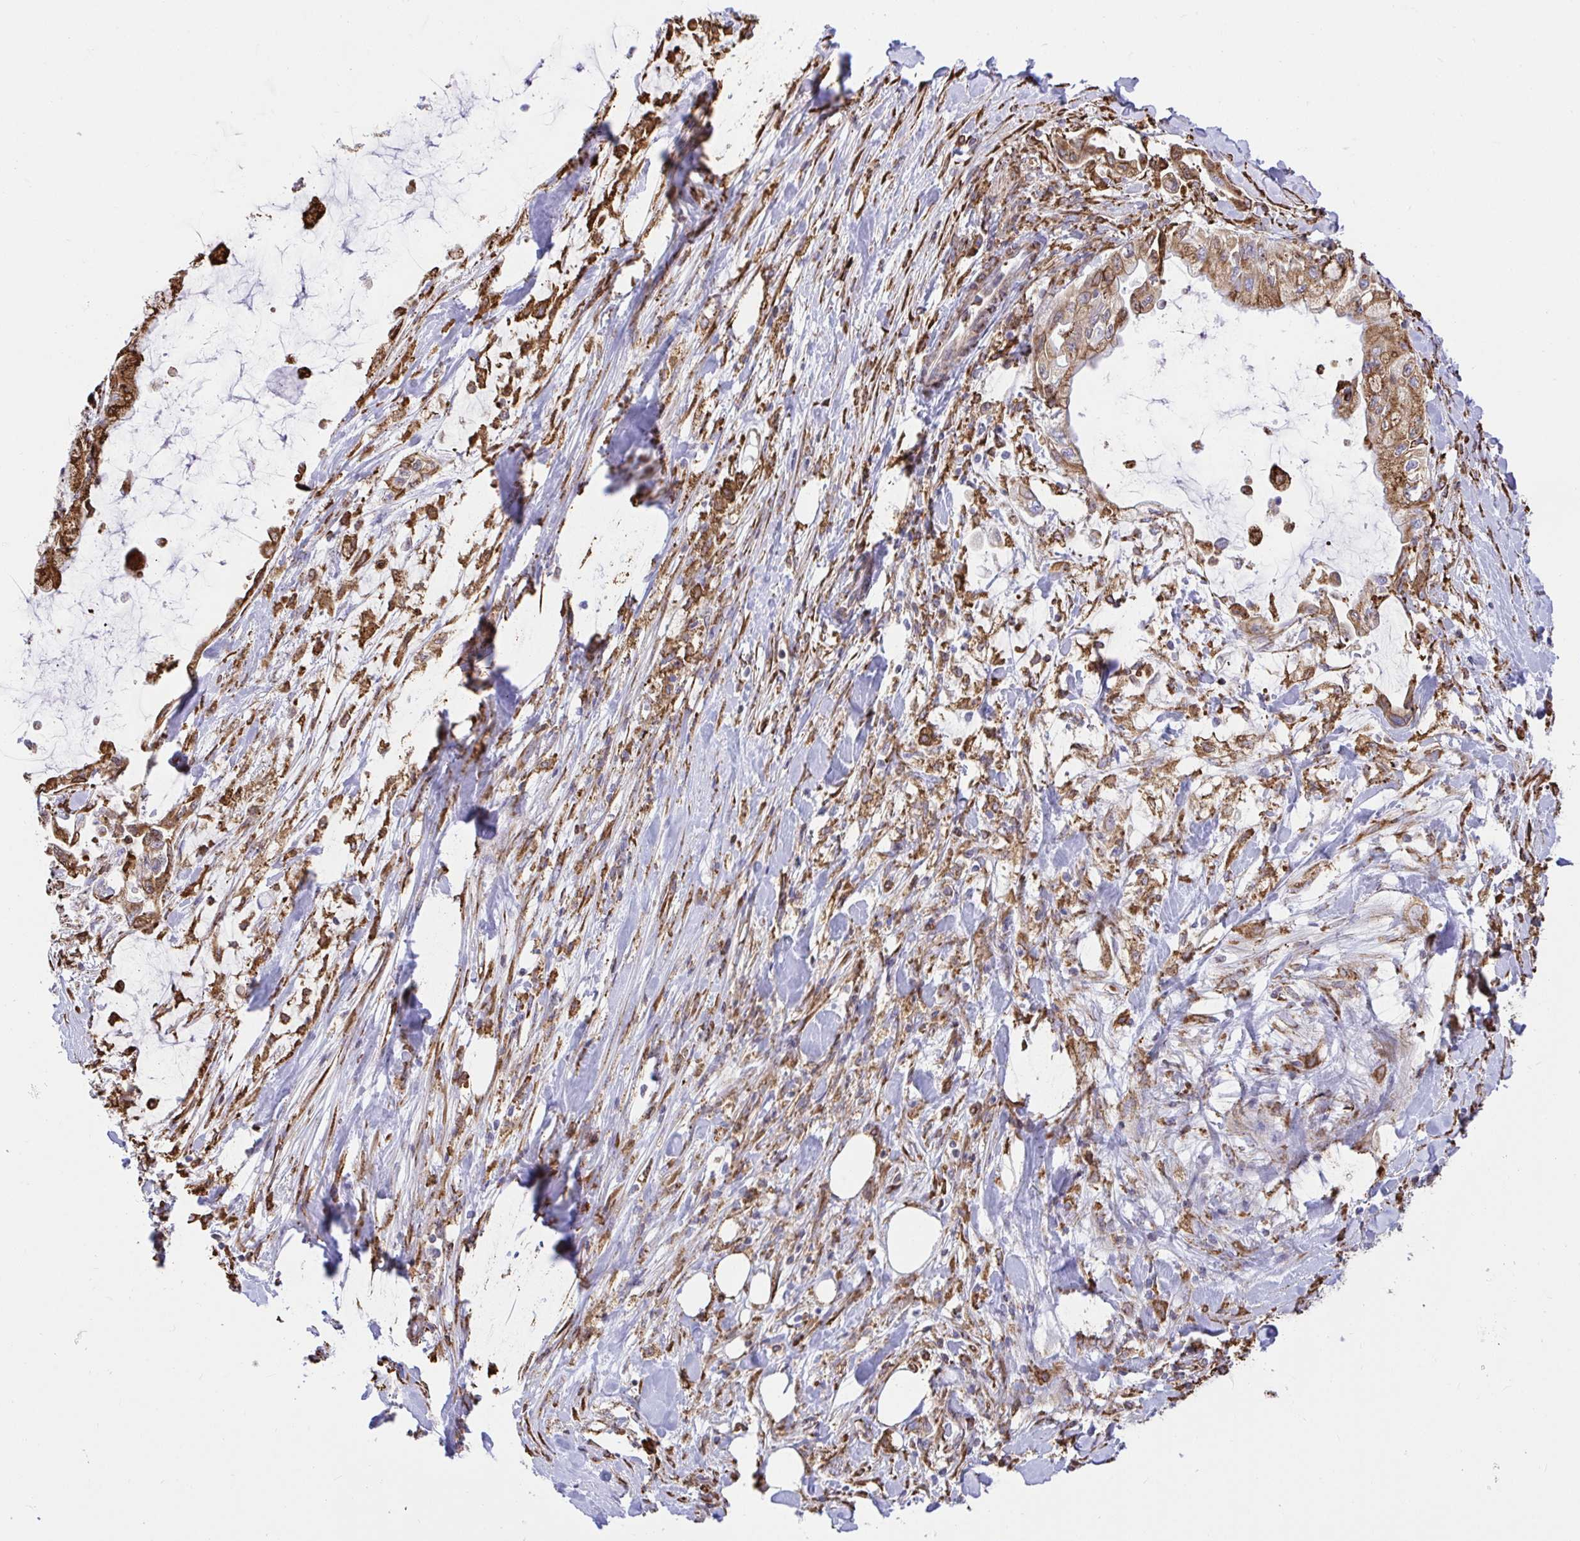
{"staining": {"intensity": "moderate", "quantity": ">75%", "location": "cytoplasmic/membranous"}, "tissue": "pancreatic cancer", "cell_type": "Tumor cells", "image_type": "cancer", "snomed": [{"axis": "morphology", "description": "Adenocarcinoma, NOS"}, {"axis": "topography", "description": "Pancreas"}], "caption": "Brown immunohistochemical staining in human adenocarcinoma (pancreatic) demonstrates moderate cytoplasmic/membranous staining in approximately >75% of tumor cells. (DAB (3,3'-diaminobenzidine) IHC, brown staining for protein, blue staining for nuclei).", "gene": "CLGN", "patient": {"sex": "male", "age": 48}}